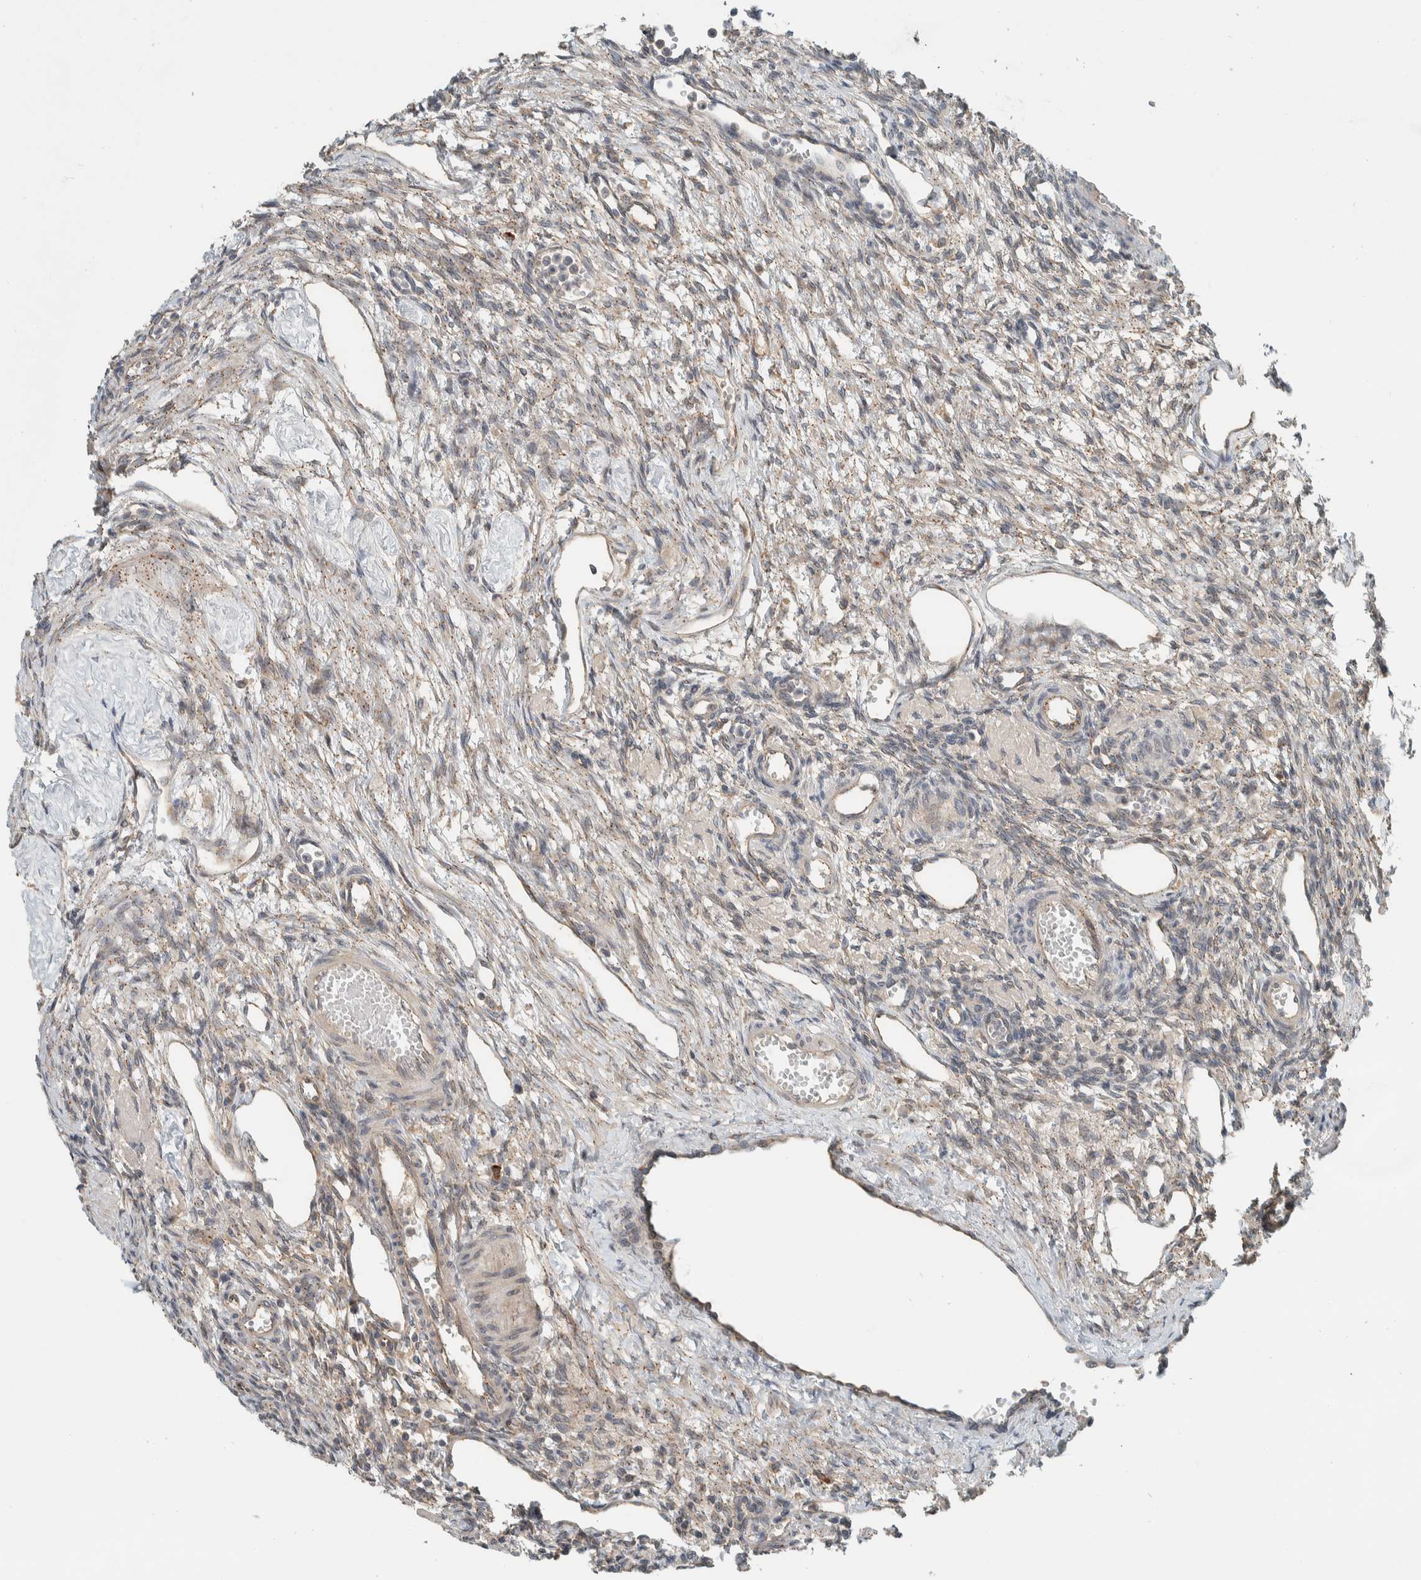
{"staining": {"intensity": "weak", "quantity": "<25%", "location": "cytoplasmic/membranous"}, "tissue": "ovary", "cell_type": "Ovarian stroma cells", "image_type": "normal", "snomed": [{"axis": "morphology", "description": "Normal tissue, NOS"}, {"axis": "topography", "description": "Ovary"}], "caption": "A photomicrograph of human ovary is negative for staining in ovarian stroma cells. (DAB immunohistochemistry visualized using brightfield microscopy, high magnification).", "gene": "CTBP2", "patient": {"sex": "female", "age": 33}}